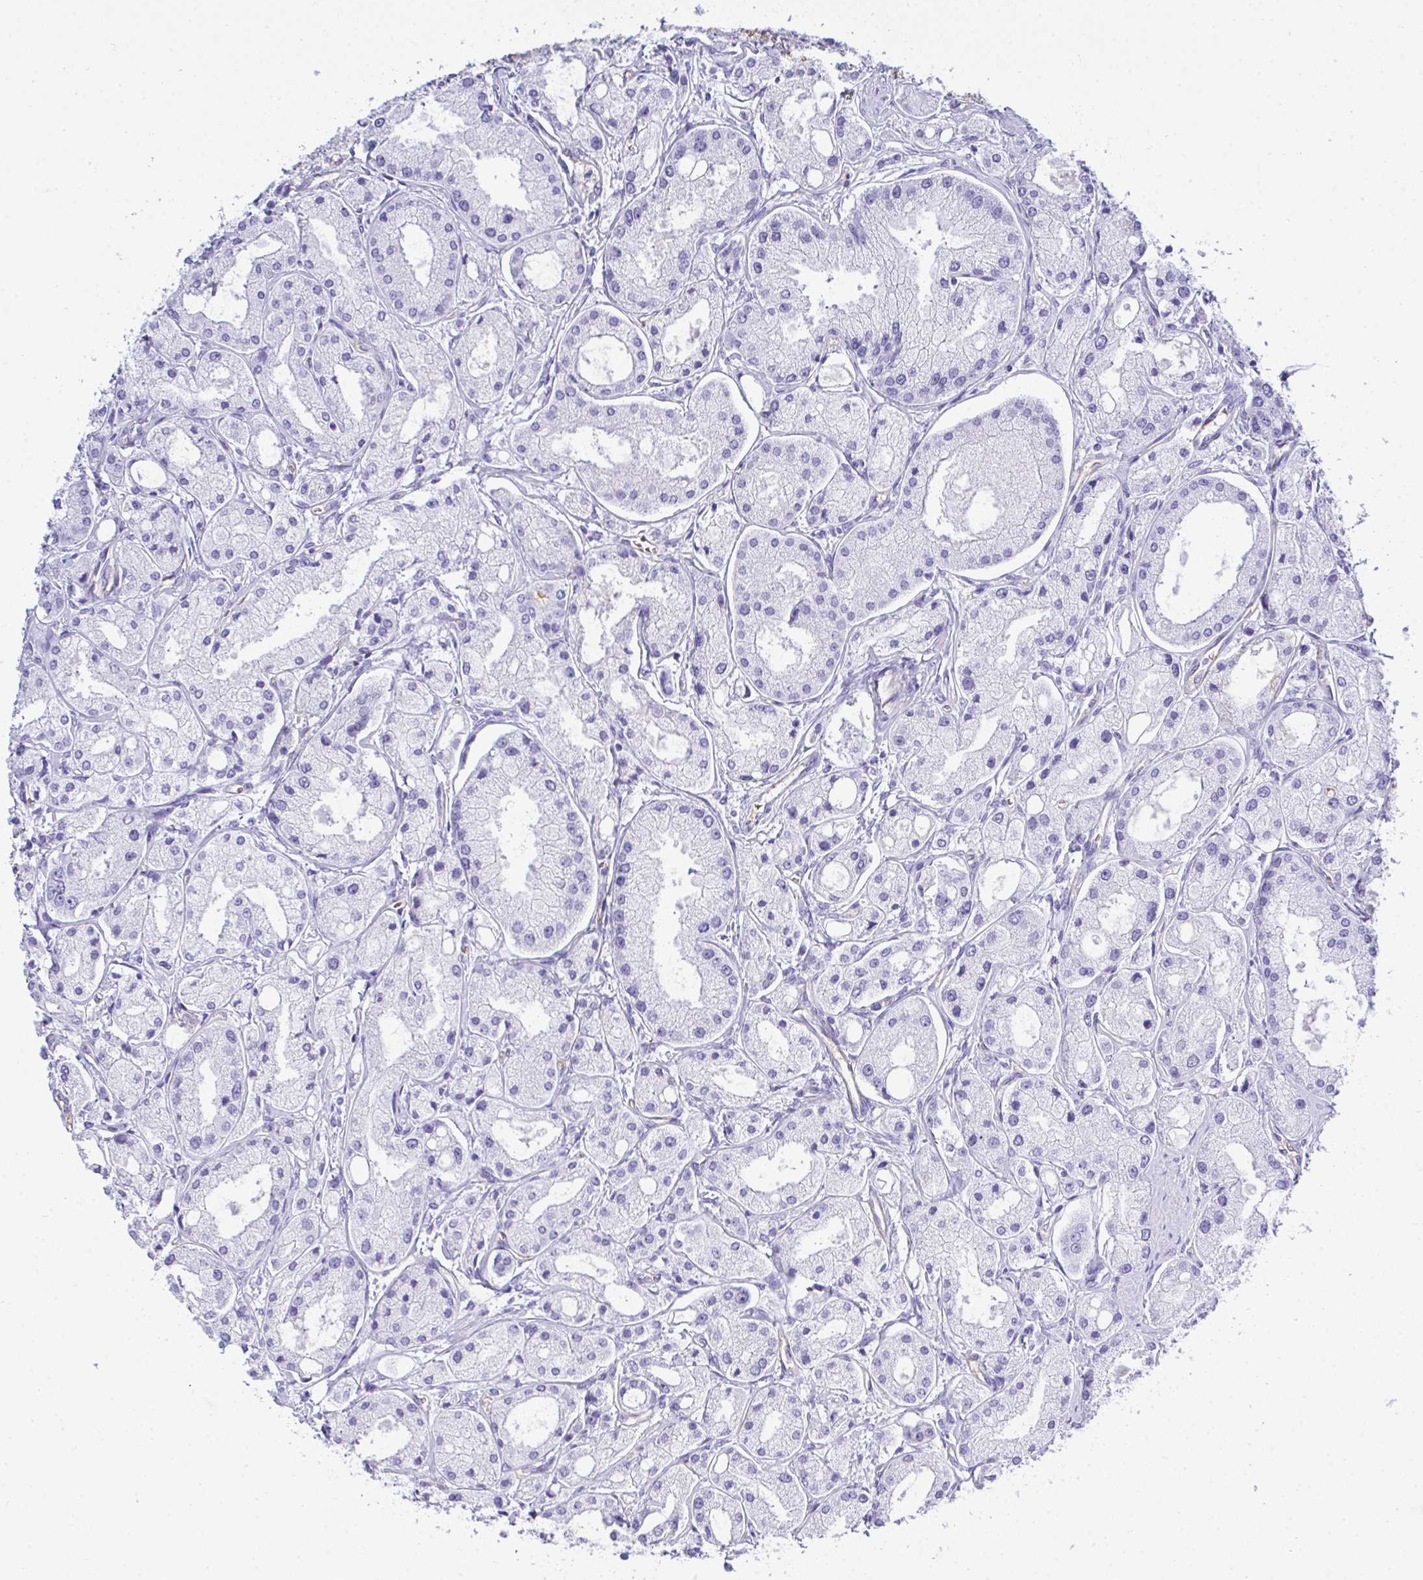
{"staining": {"intensity": "negative", "quantity": "none", "location": "none"}, "tissue": "prostate cancer", "cell_type": "Tumor cells", "image_type": "cancer", "snomed": [{"axis": "morphology", "description": "Adenocarcinoma, High grade"}, {"axis": "topography", "description": "Prostate"}], "caption": "The photomicrograph shows no significant staining in tumor cells of prostate cancer (high-grade adenocarcinoma). (Stains: DAB IHC with hematoxylin counter stain, Microscopy: brightfield microscopy at high magnification).", "gene": "AKR1D1", "patient": {"sex": "male", "age": 66}}